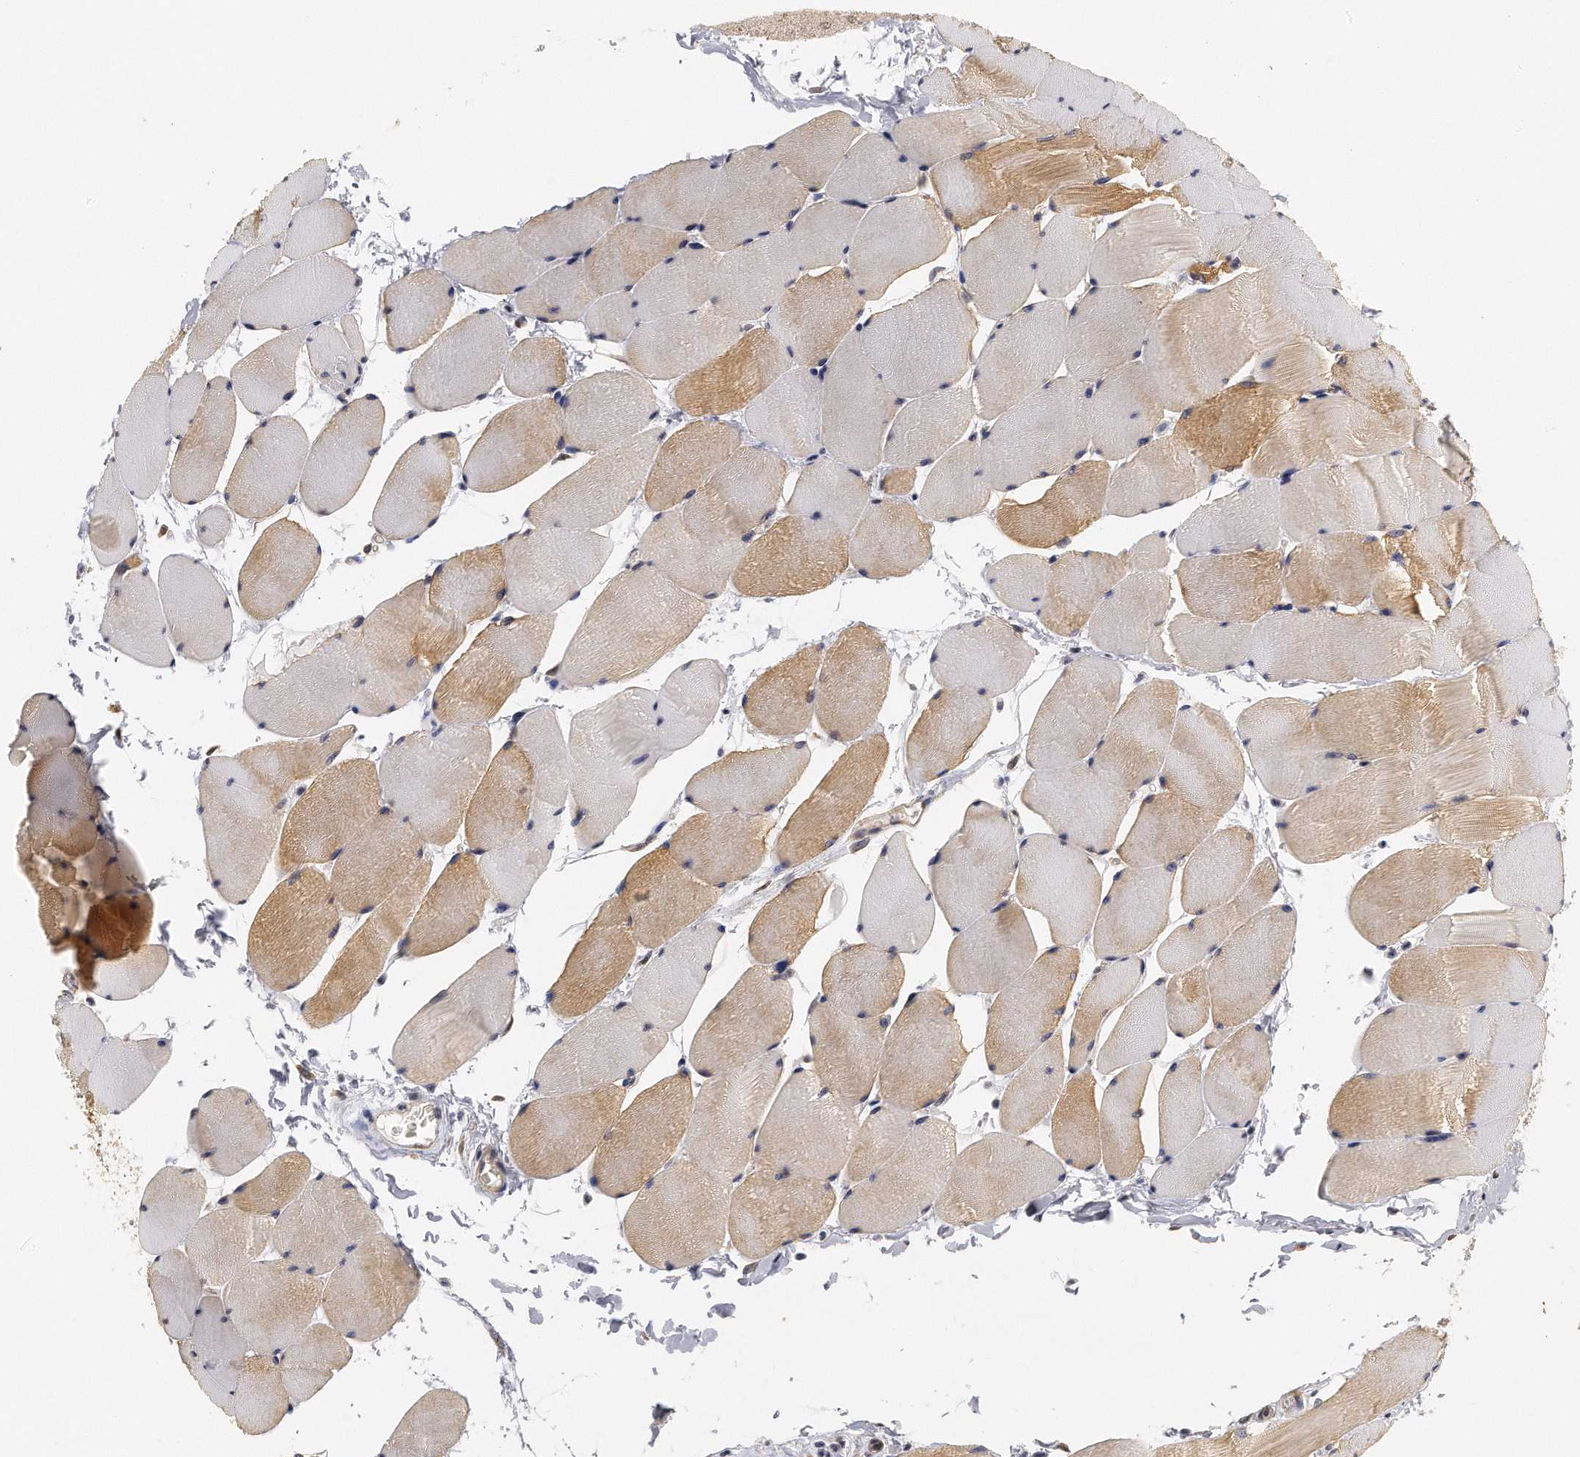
{"staining": {"intensity": "moderate", "quantity": ">75%", "location": "cytoplasmic/membranous"}, "tissue": "skeletal muscle", "cell_type": "Myocytes", "image_type": "normal", "snomed": [{"axis": "morphology", "description": "Normal tissue, NOS"}, {"axis": "topography", "description": "Skeletal muscle"}], "caption": "This is a histology image of immunohistochemistry (IHC) staining of unremarkable skeletal muscle, which shows moderate positivity in the cytoplasmic/membranous of myocytes.", "gene": "CHST7", "patient": {"sex": "male", "age": 62}}